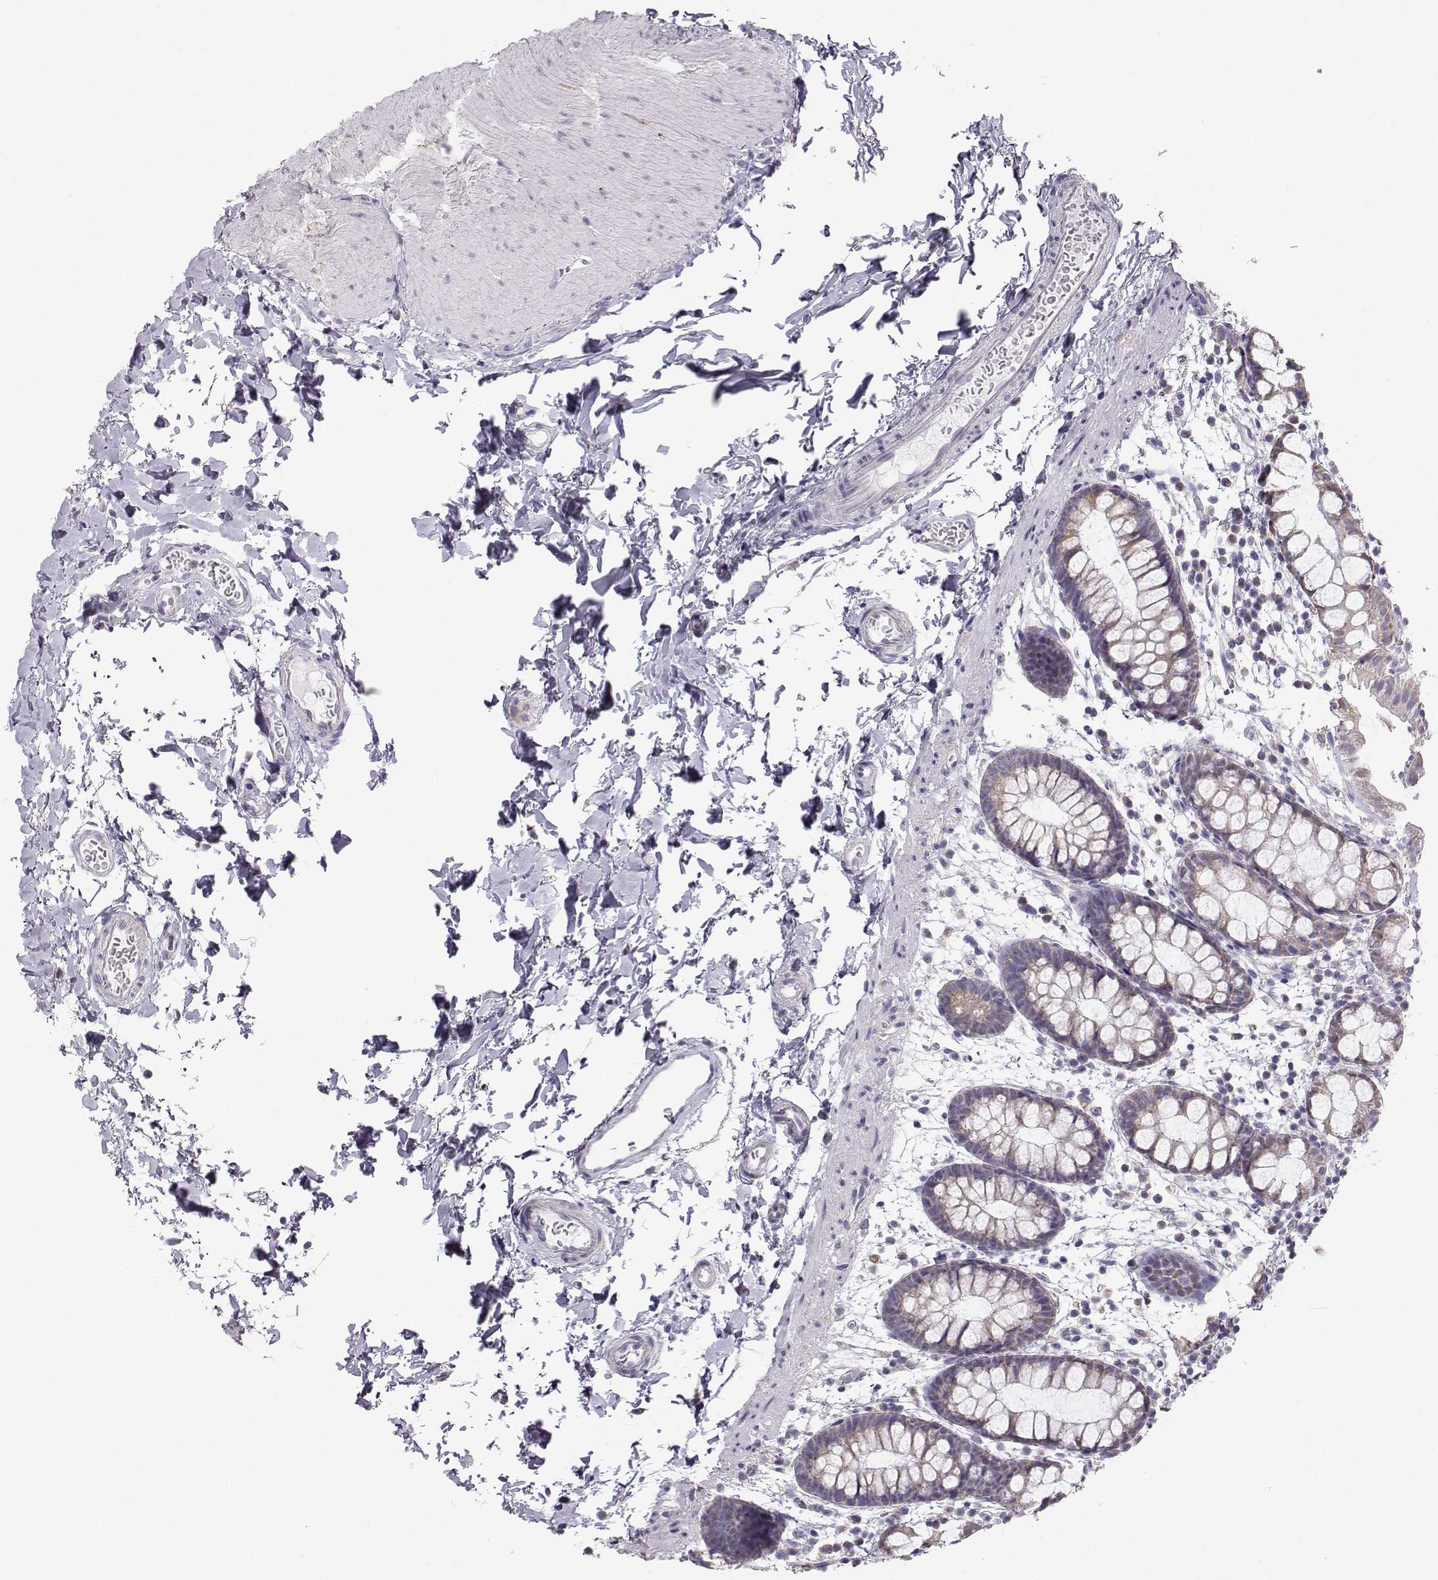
{"staining": {"intensity": "weak", "quantity": "25%-75%", "location": "cytoplasmic/membranous"}, "tissue": "rectum", "cell_type": "Glandular cells", "image_type": "normal", "snomed": [{"axis": "morphology", "description": "Normal tissue, NOS"}, {"axis": "topography", "description": "Rectum"}], "caption": "About 25%-75% of glandular cells in benign rectum exhibit weak cytoplasmic/membranous protein expression as visualized by brown immunohistochemical staining.", "gene": "AVP", "patient": {"sex": "male", "age": 57}}